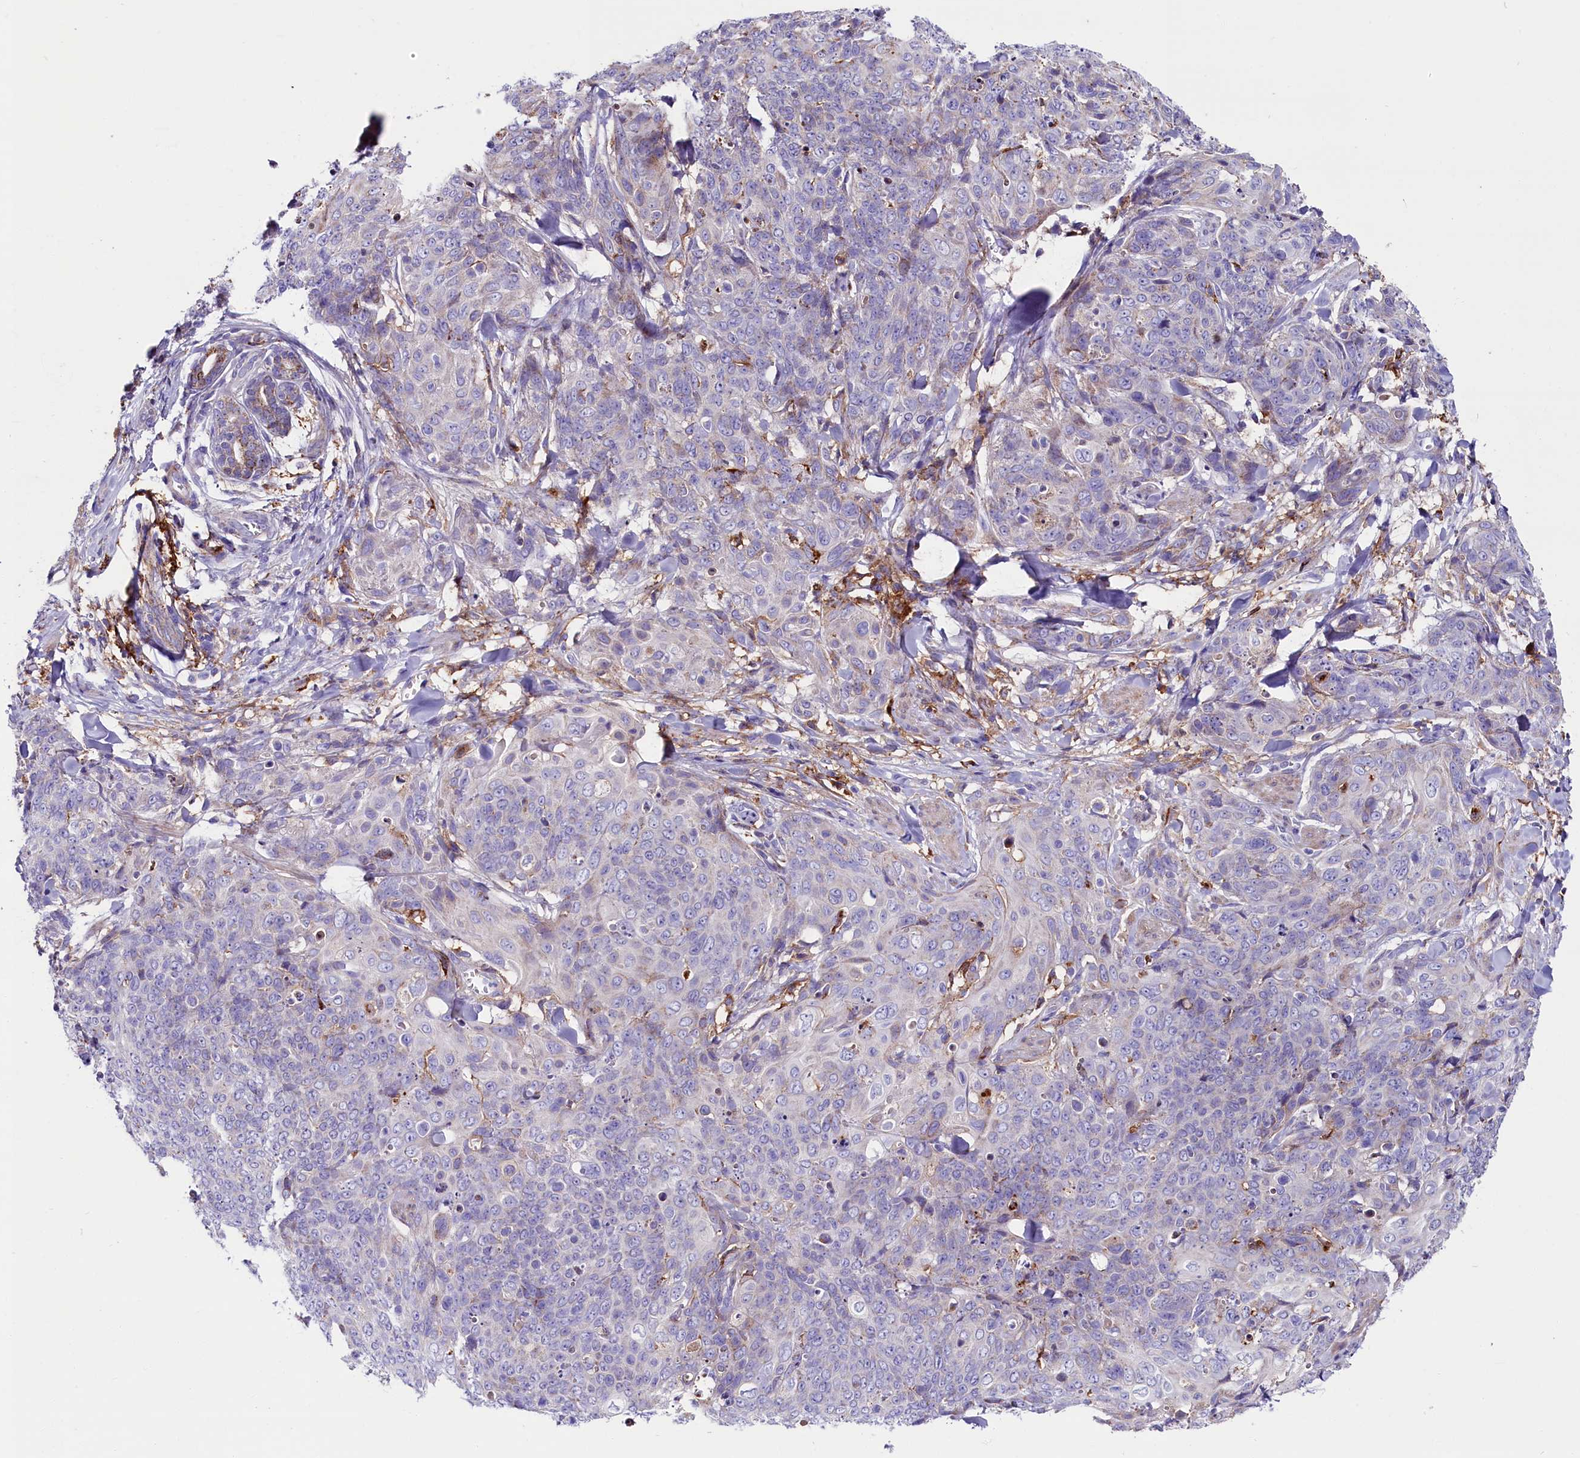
{"staining": {"intensity": "negative", "quantity": "none", "location": "none"}, "tissue": "skin cancer", "cell_type": "Tumor cells", "image_type": "cancer", "snomed": [{"axis": "morphology", "description": "Squamous cell carcinoma, NOS"}, {"axis": "topography", "description": "Skin"}, {"axis": "topography", "description": "Vulva"}], "caption": "IHC of human skin cancer reveals no positivity in tumor cells. Nuclei are stained in blue.", "gene": "IL20RA", "patient": {"sex": "female", "age": 85}}